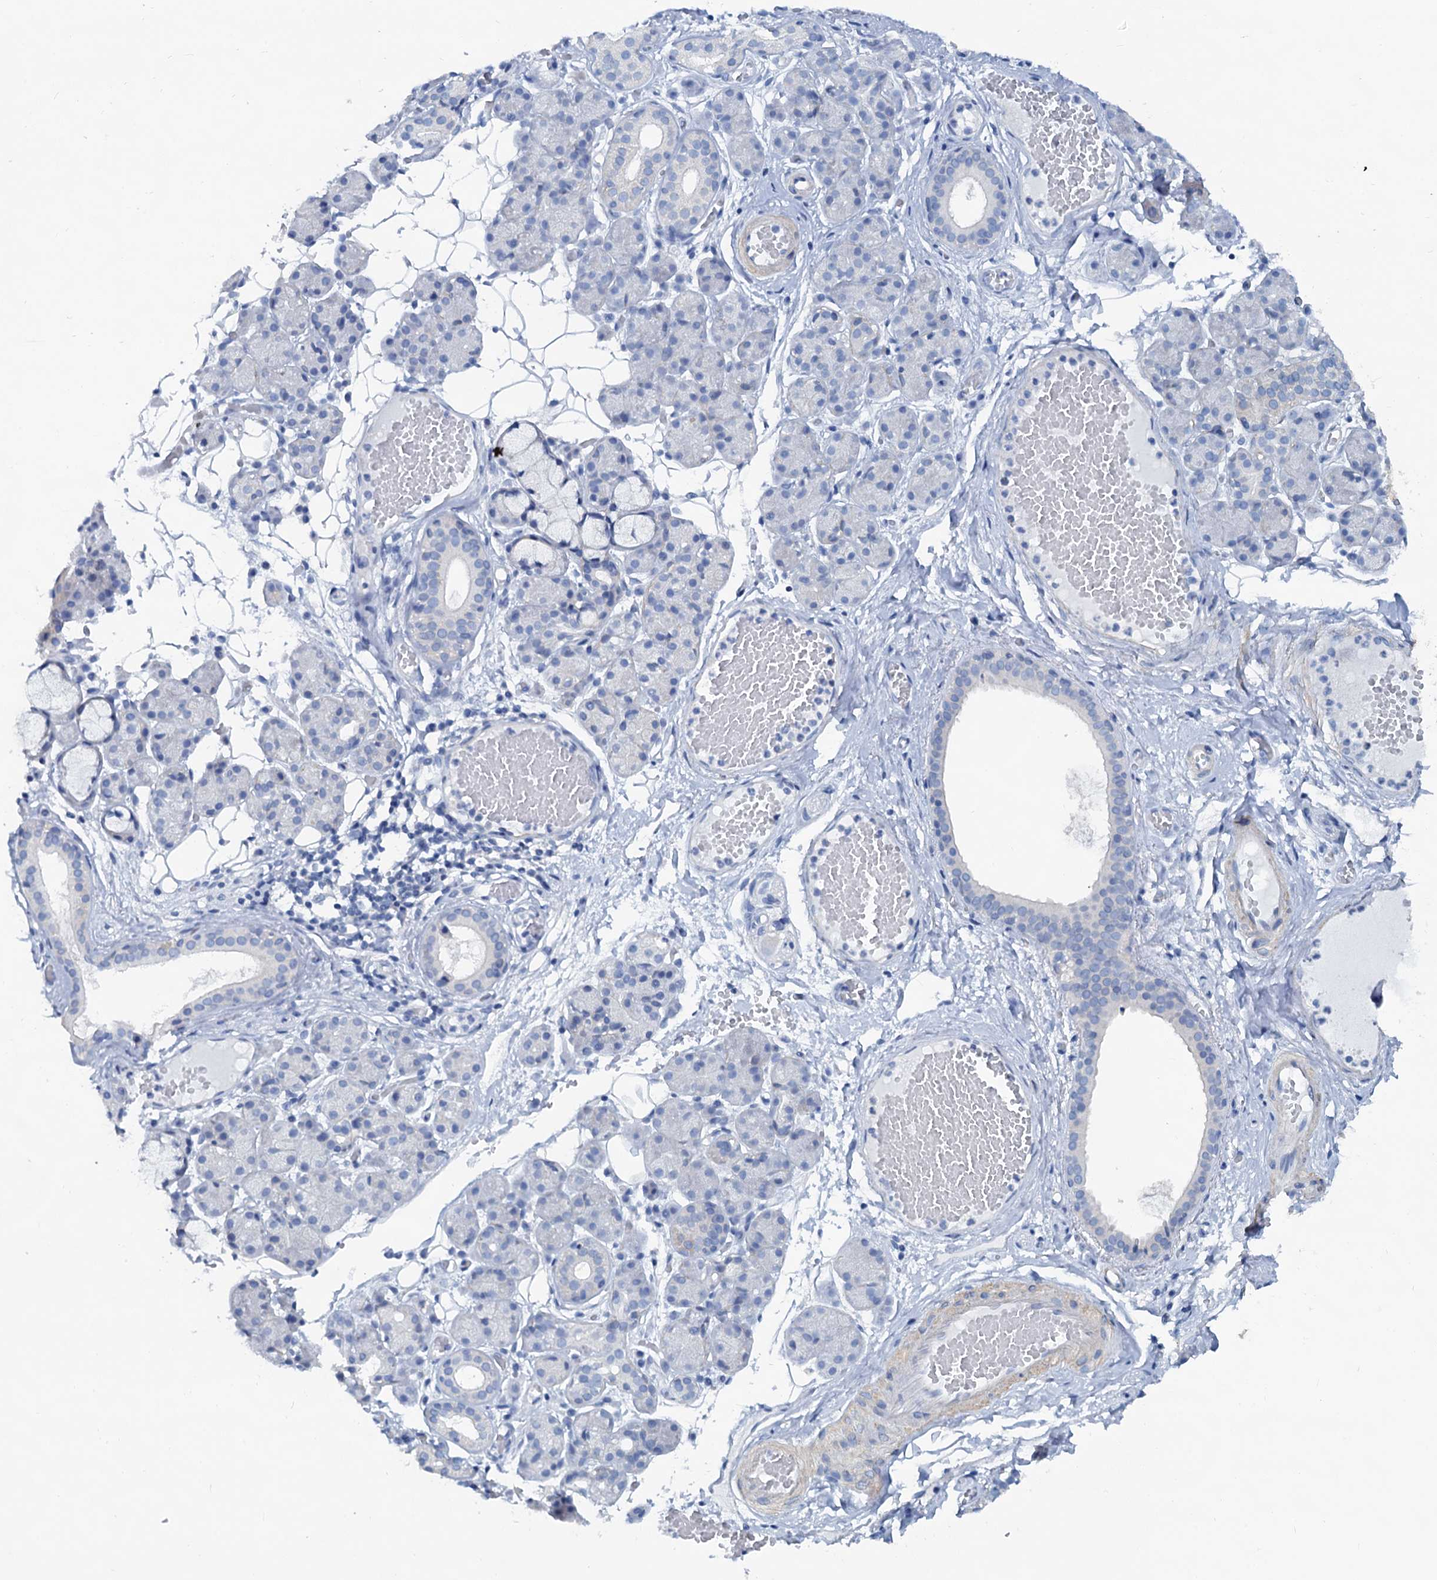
{"staining": {"intensity": "negative", "quantity": "none", "location": "none"}, "tissue": "salivary gland", "cell_type": "Glandular cells", "image_type": "normal", "snomed": [{"axis": "morphology", "description": "Normal tissue, NOS"}, {"axis": "topography", "description": "Salivary gland"}], "caption": "A high-resolution image shows immunohistochemistry (IHC) staining of unremarkable salivary gland, which demonstrates no significant positivity in glandular cells.", "gene": "SLC1A3", "patient": {"sex": "male", "age": 63}}